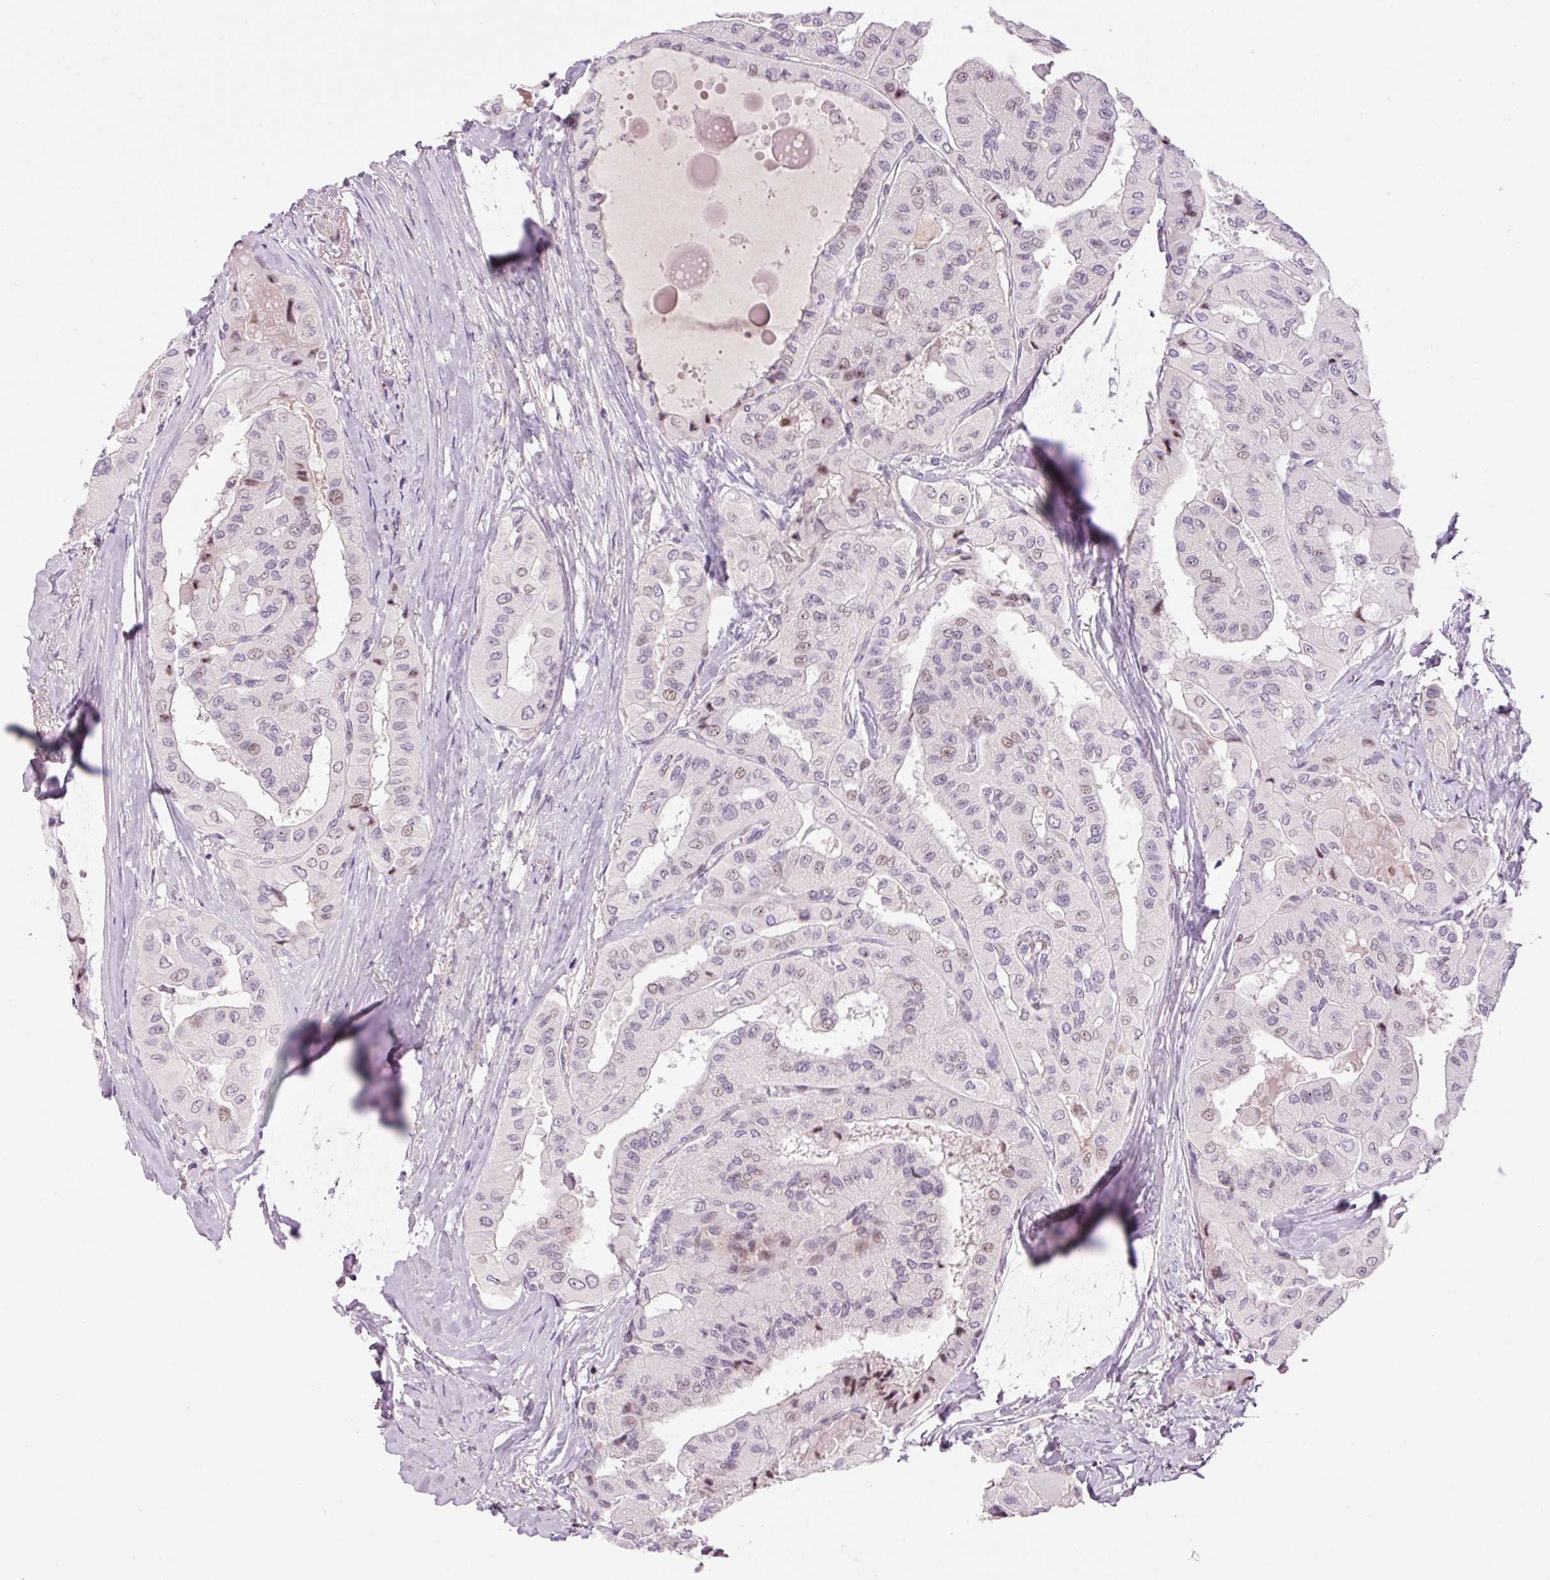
{"staining": {"intensity": "weak", "quantity": "<25%", "location": "nuclear"}, "tissue": "thyroid cancer", "cell_type": "Tumor cells", "image_type": "cancer", "snomed": [{"axis": "morphology", "description": "Normal tissue, NOS"}, {"axis": "morphology", "description": "Papillary adenocarcinoma, NOS"}, {"axis": "topography", "description": "Thyroid gland"}], "caption": "The IHC photomicrograph has no significant positivity in tumor cells of papillary adenocarcinoma (thyroid) tissue. (DAB immunohistochemistry (IHC) visualized using brightfield microscopy, high magnification).", "gene": "HNF1A", "patient": {"sex": "female", "age": 59}}